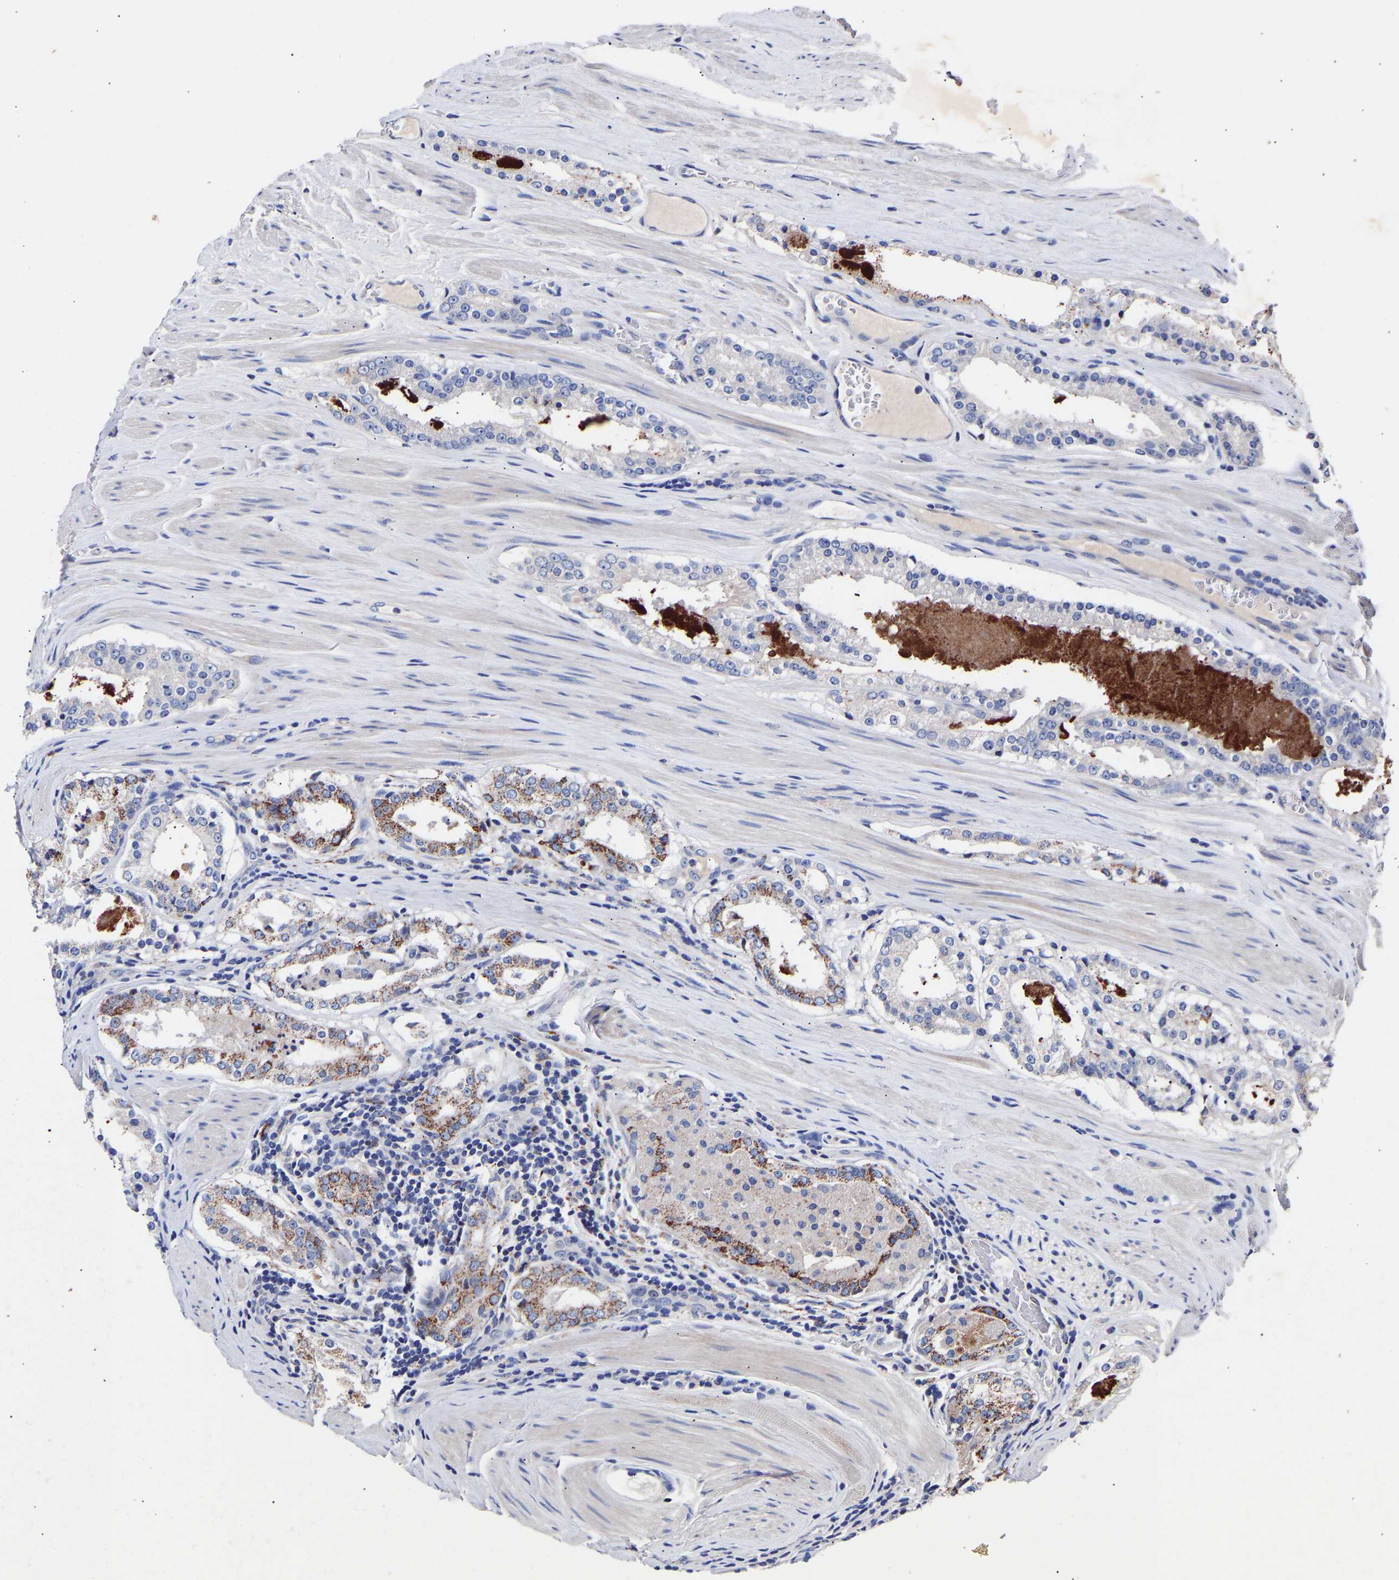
{"staining": {"intensity": "moderate", "quantity": "<25%", "location": "cytoplasmic/membranous"}, "tissue": "prostate cancer", "cell_type": "Tumor cells", "image_type": "cancer", "snomed": [{"axis": "morphology", "description": "Adenocarcinoma, Low grade"}, {"axis": "topography", "description": "Prostate"}], "caption": "Protein expression analysis of prostate cancer reveals moderate cytoplasmic/membranous staining in approximately <25% of tumor cells. (brown staining indicates protein expression, while blue staining denotes nuclei).", "gene": "SEM1", "patient": {"sex": "male", "age": 63}}